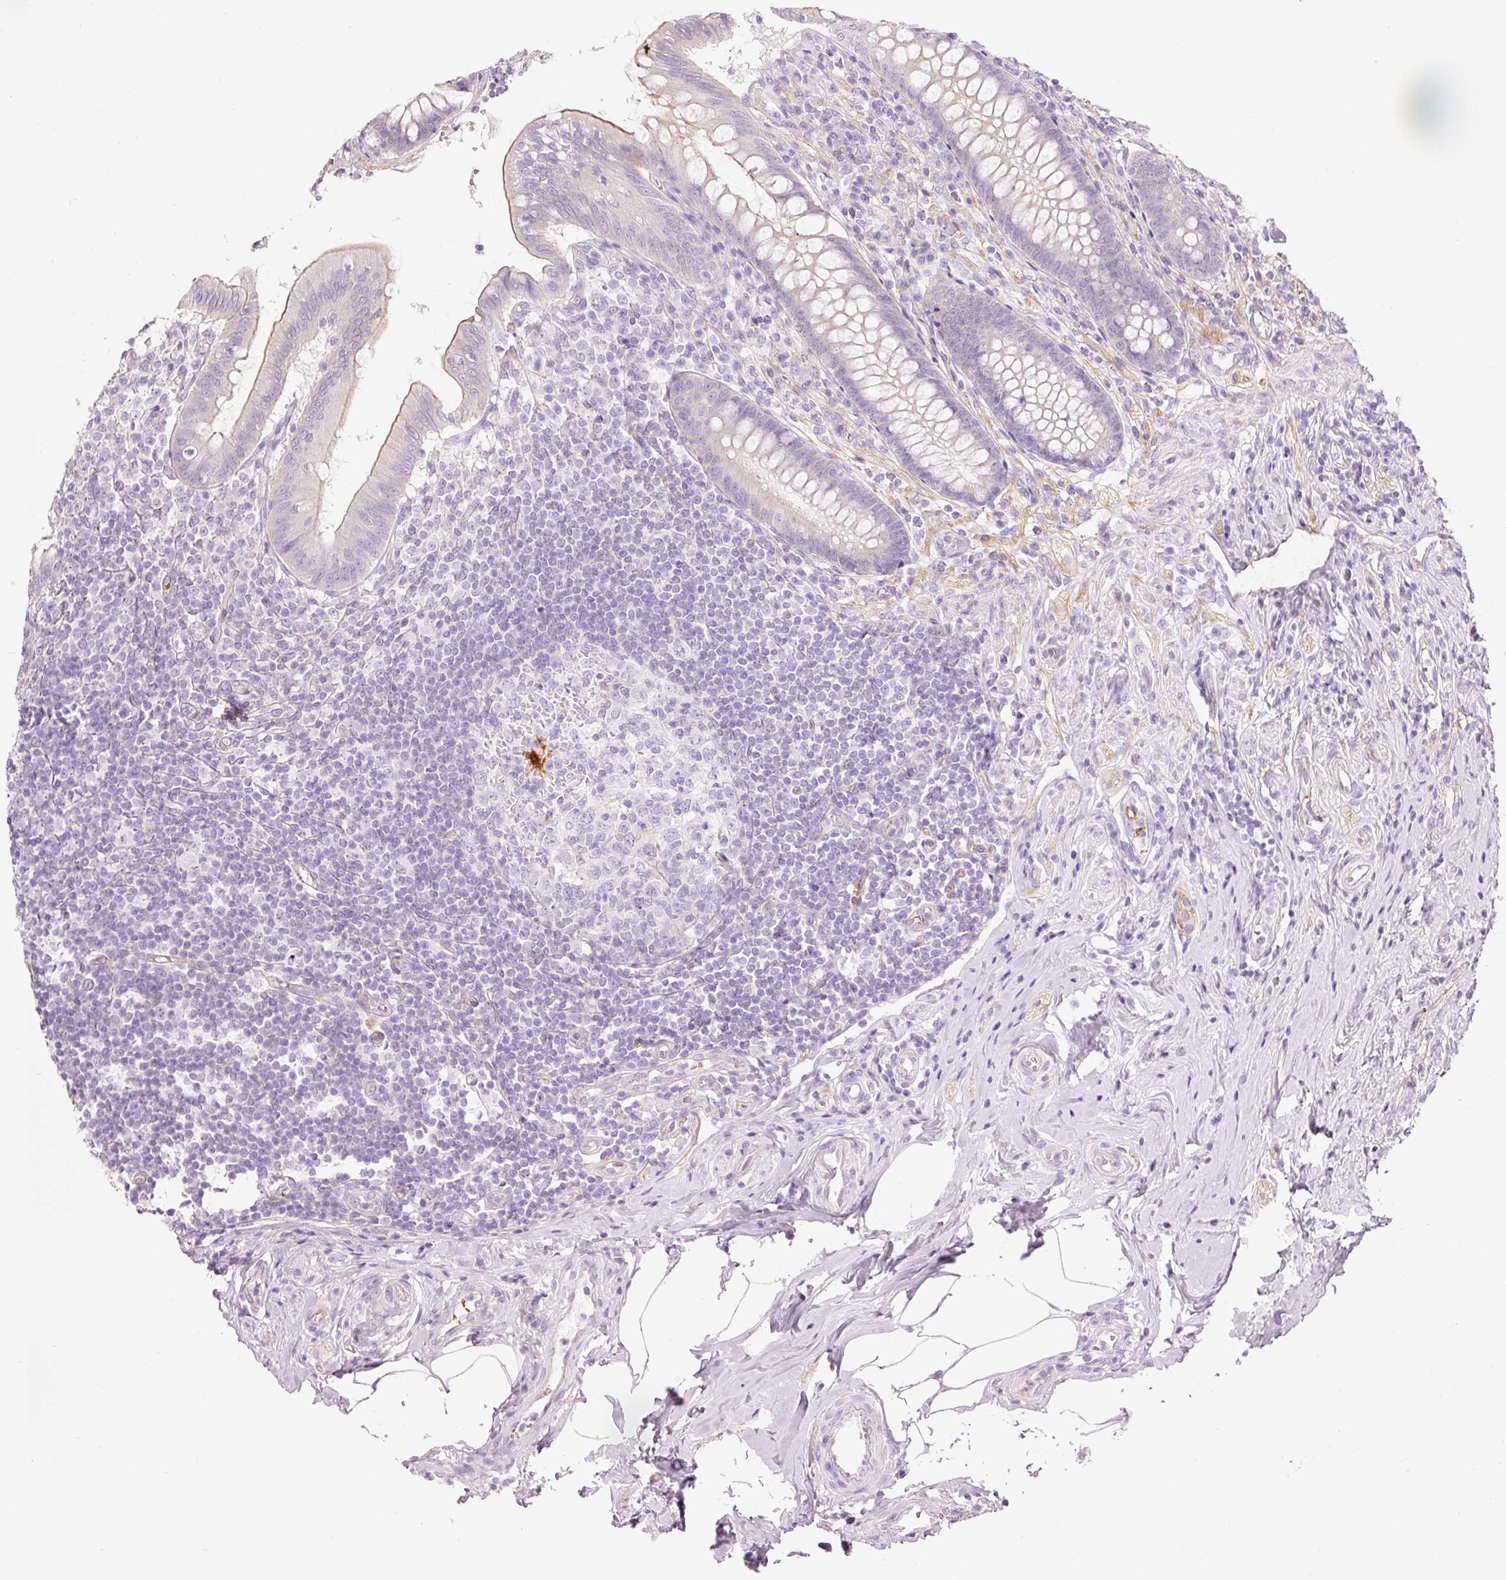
{"staining": {"intensity": "moderate", "quantity": "<25%", "location": "cytoplasmic/membranous"}, "tissue": "appendix", "cell_type": "Glandular cells", "image_type": "normal", "snomed": [{"axis": "morphology", "description": "Normal tissue, NOS"}, {"axis": "topography", "description": "Appendix"}], "caption": "Approximately <25% of glandular cells in unremarkable appendix exhibit moderate cytoplasmic/membranous protein positivity as visualized by brown immunohistochemical staining.", "gene": "HSPA4L", "patient": {"sex": "female", "age": 51}}